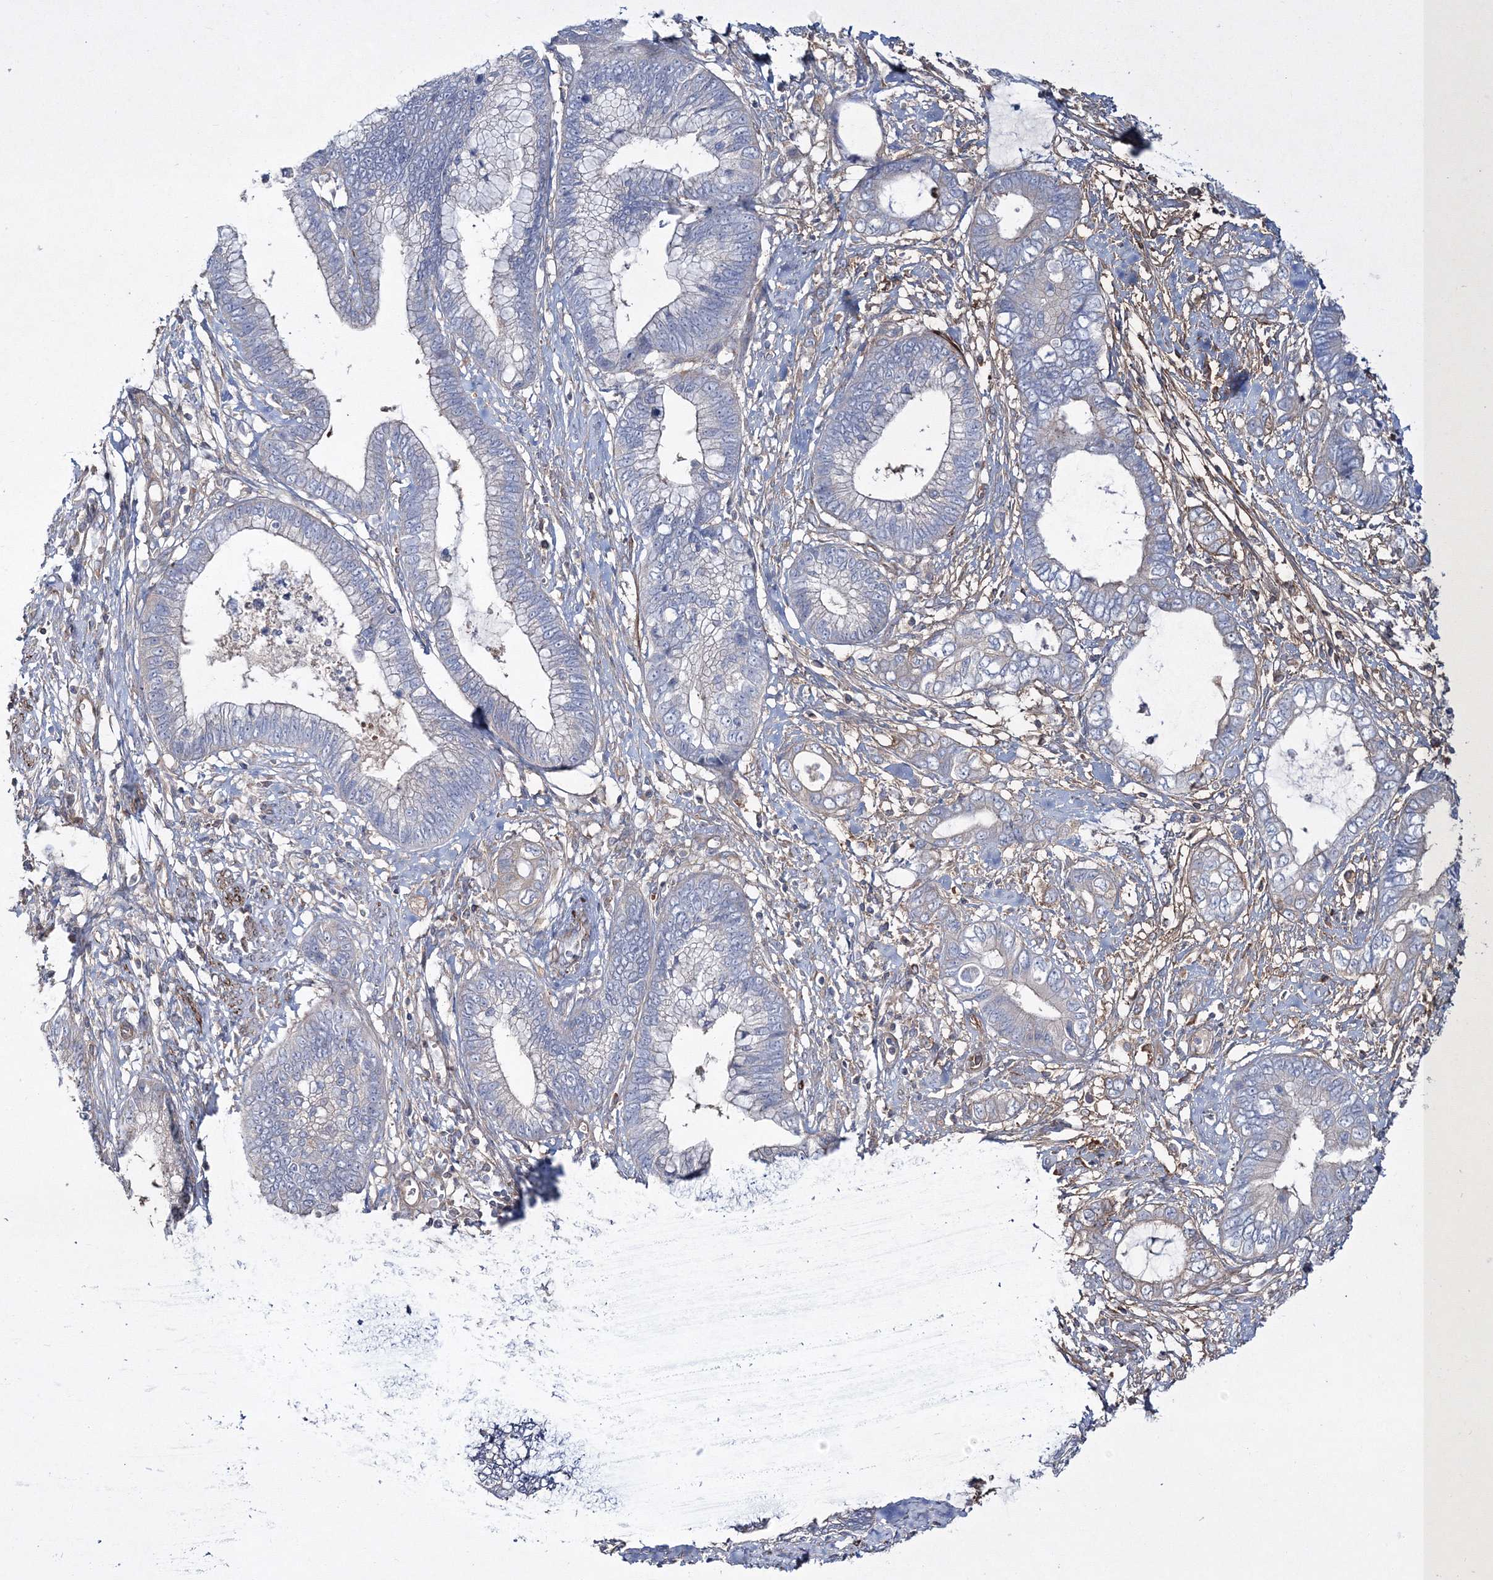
{"staining": {"intensity": "negative", "quantity": "none", "location": "none"}, "tissue": "cervical cancer", "cell_type": "Tumor cells", "image_type": "cancer", "snomed": [{"axis": "morphology", "description": "Adenocarcinoma, NOS"}, {"axis": "topography", "description": "Cervix"}], "caption": "IHC of human cervical cancer demonstrates no positivity in tumor cells.", "gene": "ZSWIM6", "patient": {"sex": "female", "age": 44}}